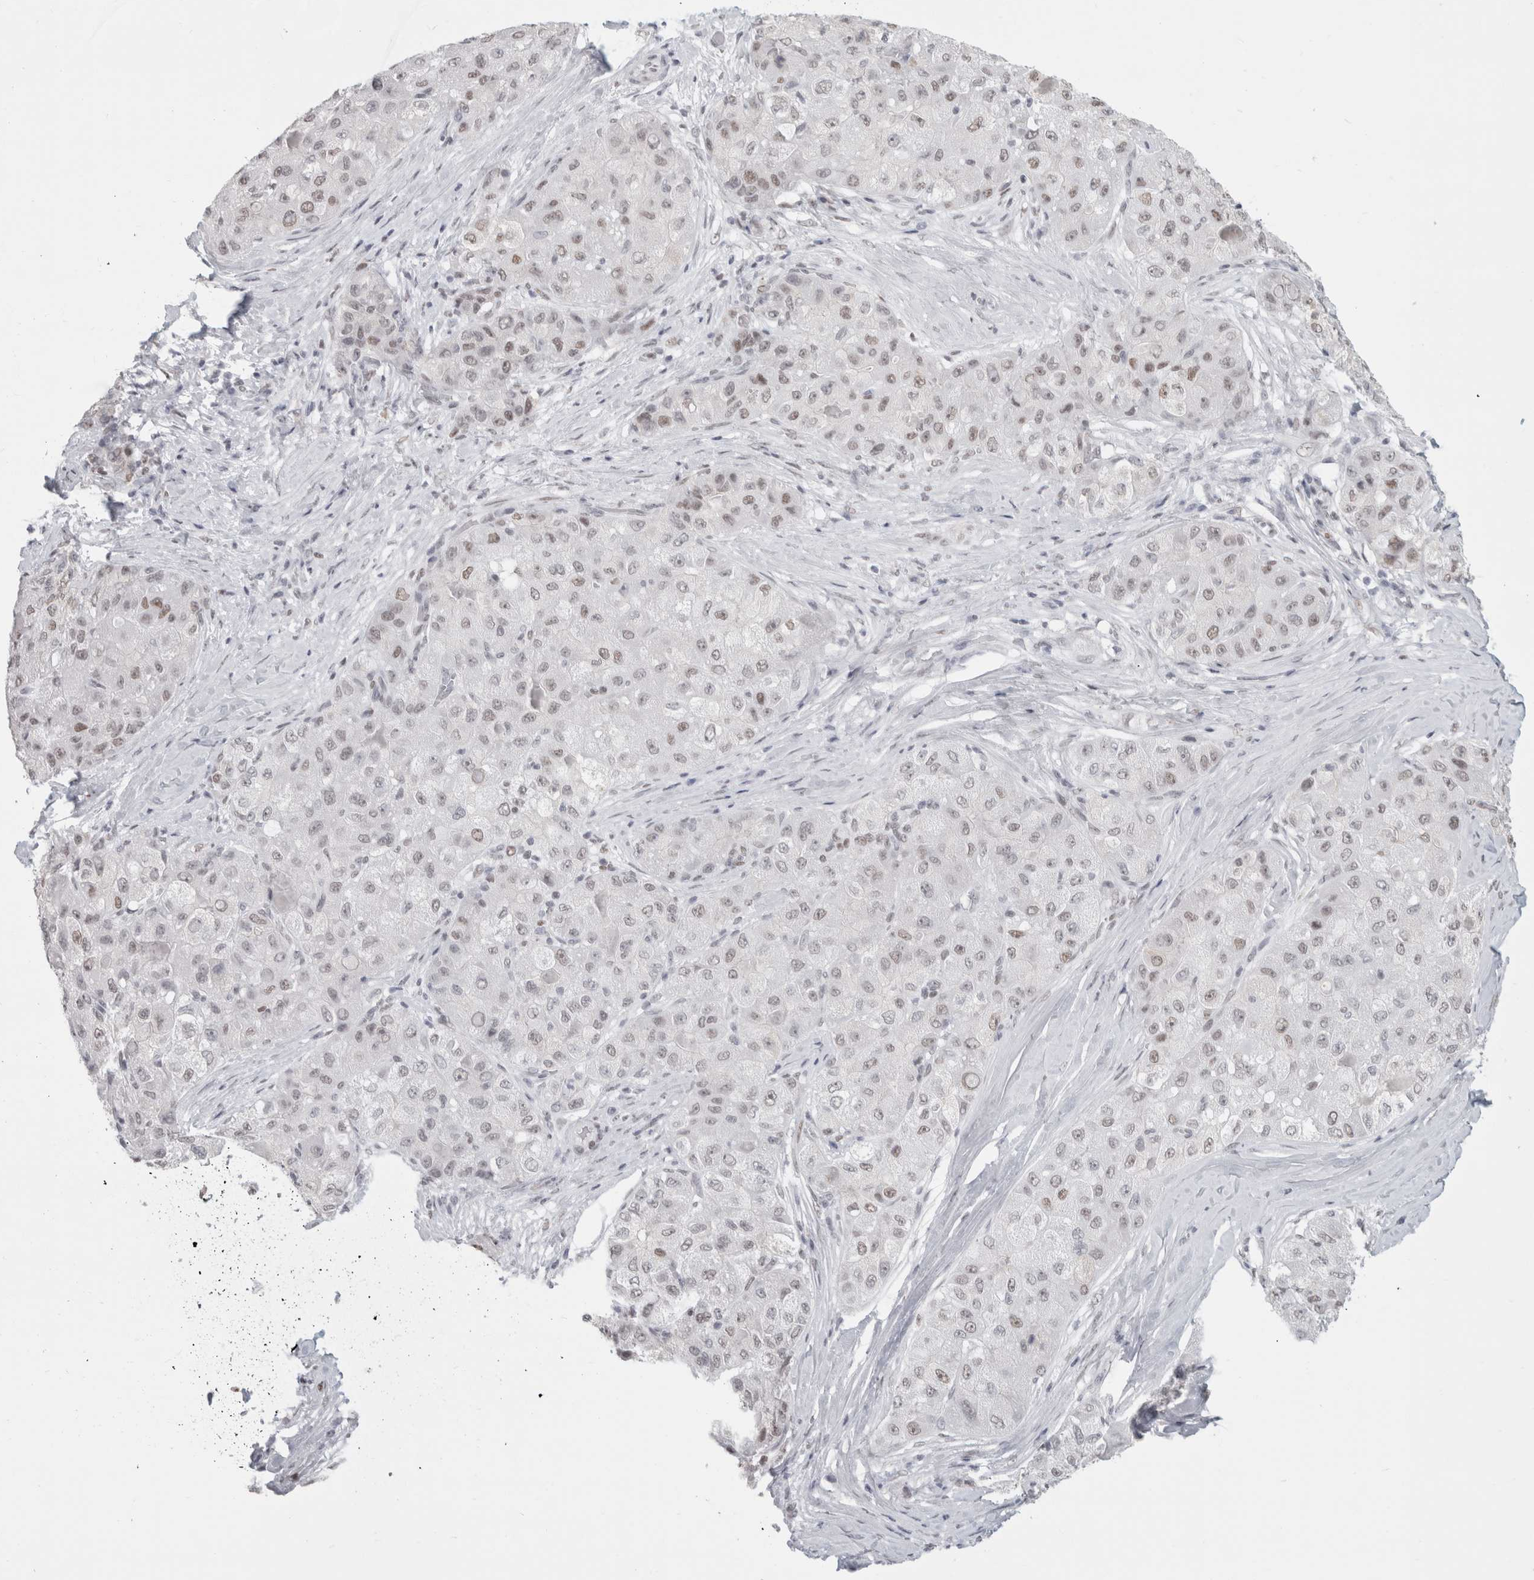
{"staining": {"intensity": "weak", "quantity": ">75%", "location": "nuclear"}, "tissue": "liver cancer", "cell_type": "Tumor cells", "image_type": "cancer", "snomed": [{"axis": "morphology", "description": "Carcinoma, Hepatocellular, NOS"}, {"axis": "topography", "description": "Liver"}], "caption": "This photomicrograph reveals liver hepatocellular carcinoma stained with immunohistochemistry to label a protein in brown. The nuclear of tumor cells show weak positivity for the protein. Nuclei are counter-stained blue.", "gene": "SMARCC1", "patient": {"sex": "male", "age": 80}}